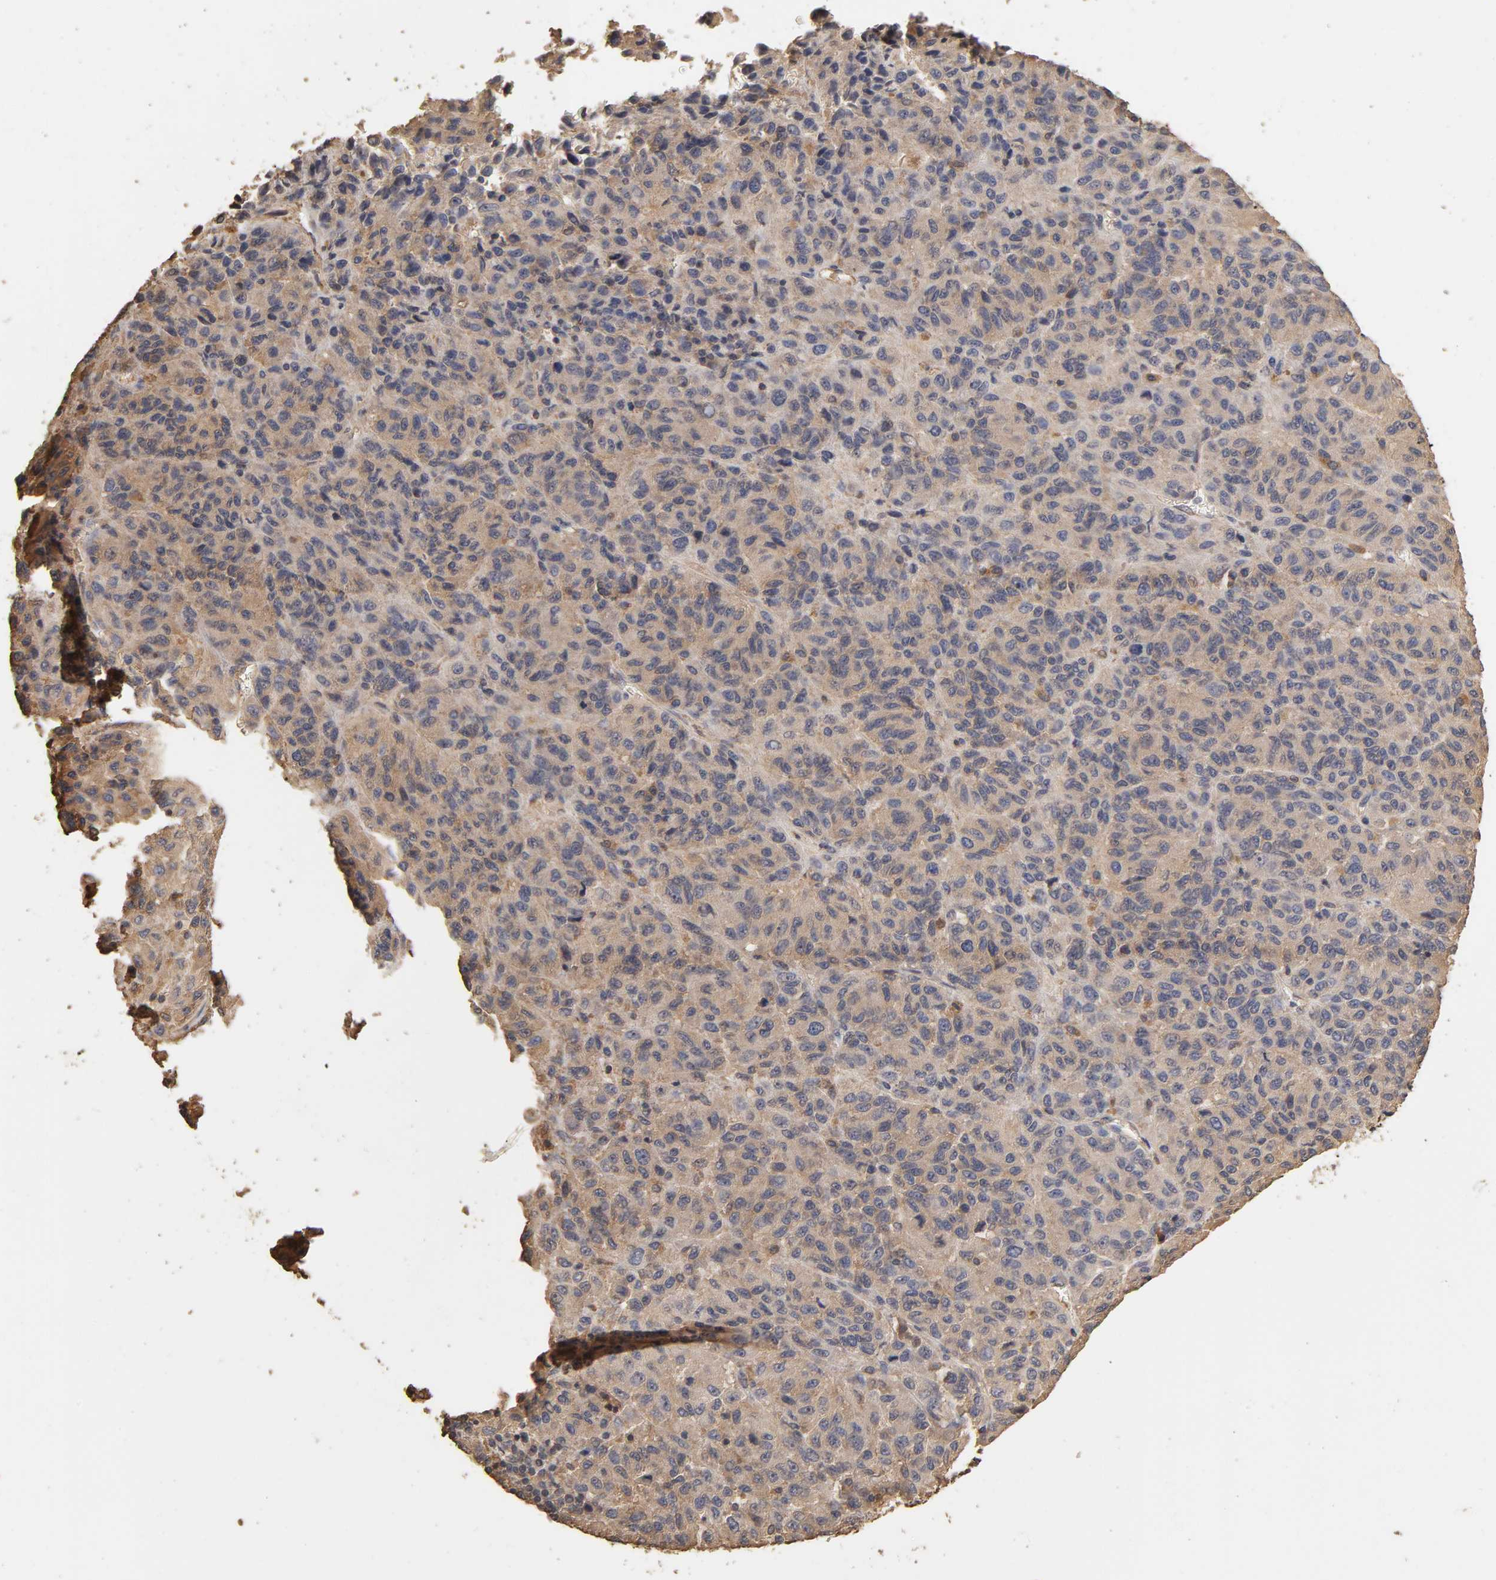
{"staining": {"intensity": "weak", "quantity": "25%-75%", "location": "cytoplasmic/membranous"}, "tissue": "melanoma", "cell_type": "Tumor cells", "image_type": "cancer", "snomed": [{"axis": "morphology", "description": "Malignant melanoma, Metastatic site"}, {"axis": "topography", "description": "Lung"}], "caption": "Malignant melanoma (metastatic site) tissue shows weak cytoplasmic/membranous expression in approximately 25%-75% of tumor cells (IHC, brightfield microscopy, high magnification).", "gene": "VSIG4", "patient": {"sex": "male", "age": 64}}